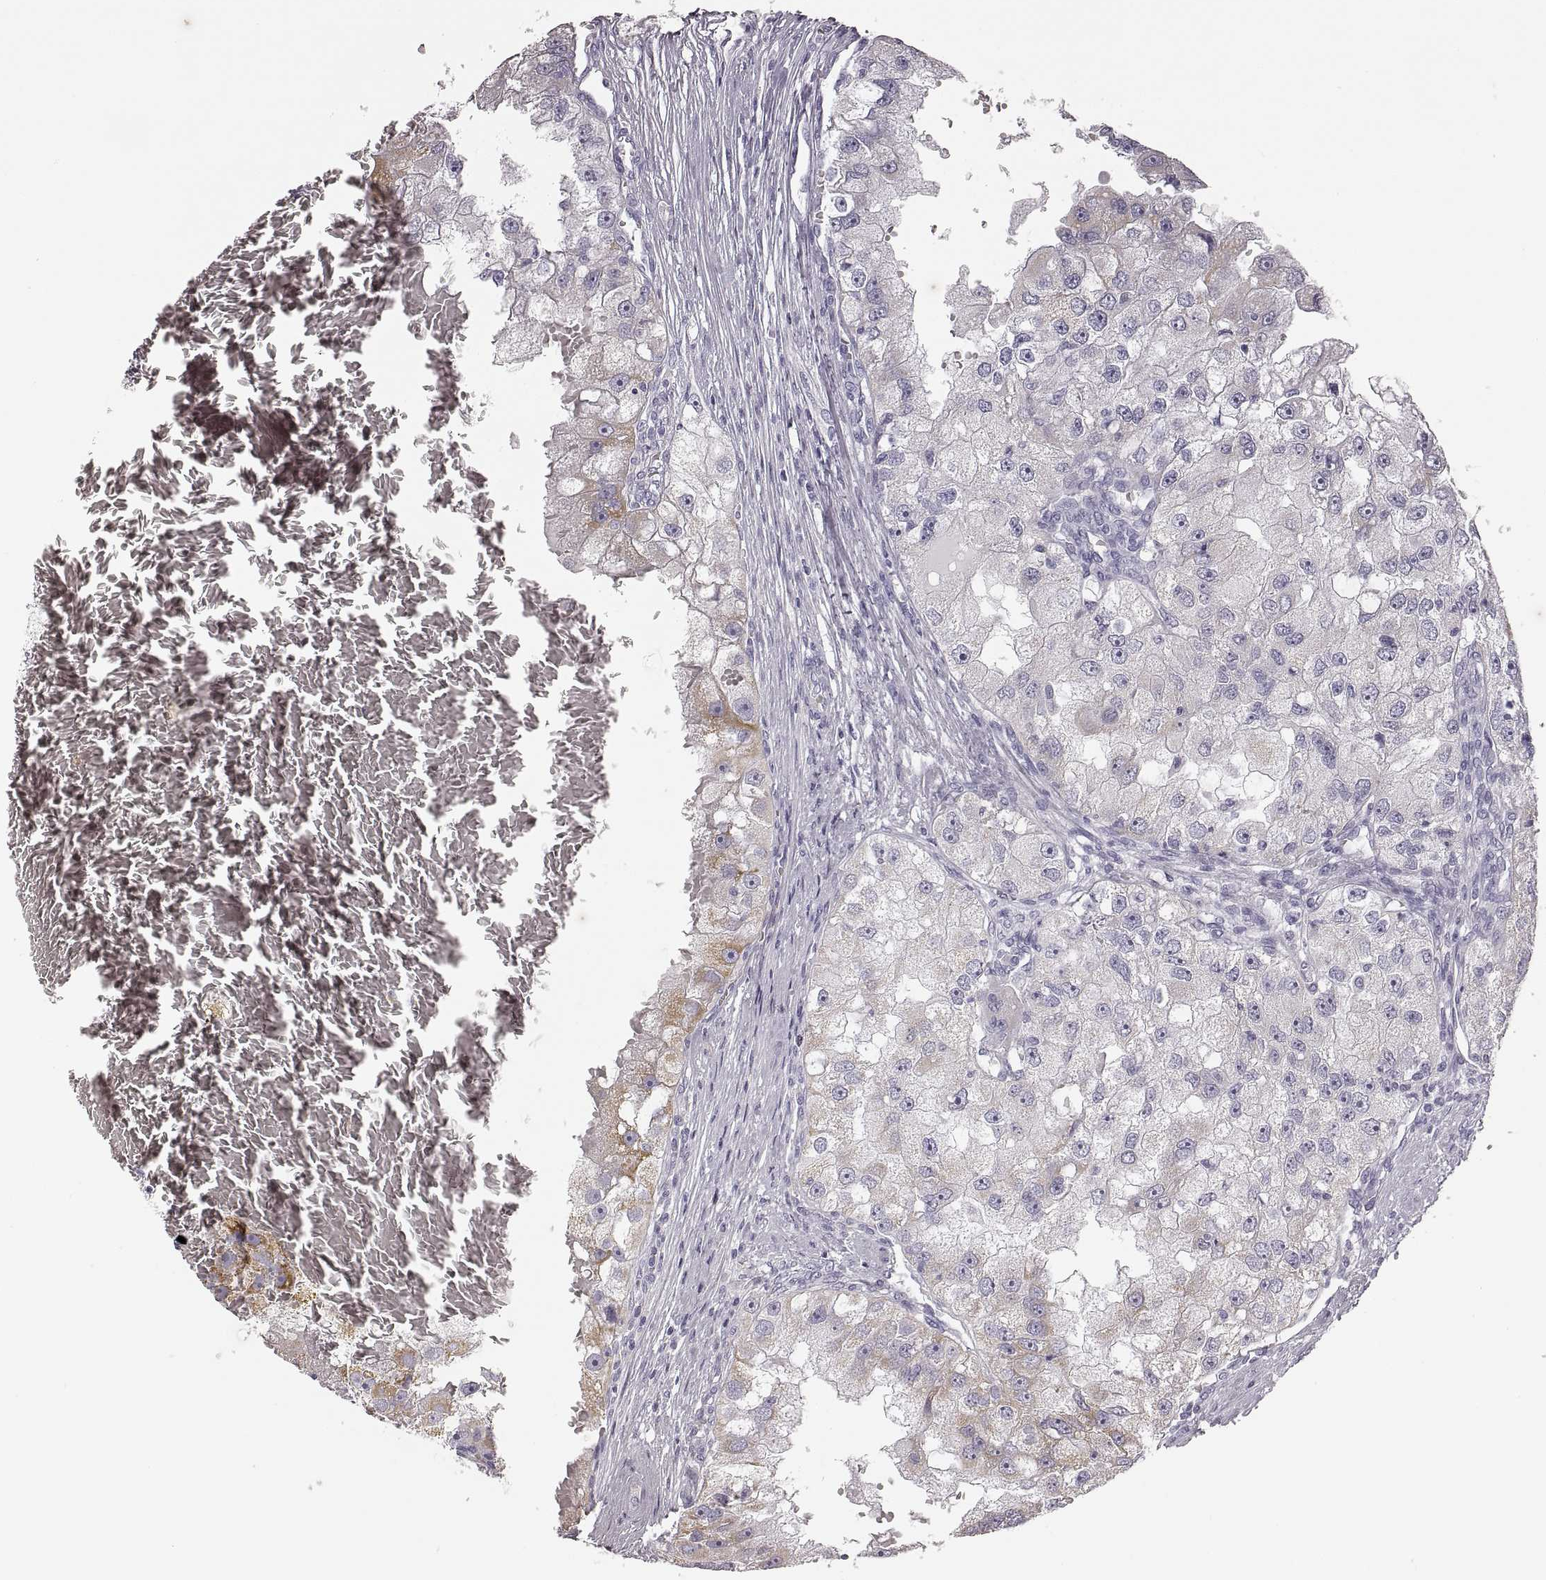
{"staining": {"intensity": "negative", "quantity": "none", "location": "none"}, "tissue": "renal cancer", "cell_type": "Tumor cells", "image_type": "cancer", "snomed": [{"axis": "morphology", "description": "Adenocarcinoma, NOS"}, {"axis": "topography", "description": "Kidney"}], "caption": "Tumor cells show no significant protein positivity in renal adenocarcinoma.", "gene": "RDH13", "patient": {"sex": "male", "age": 63}}